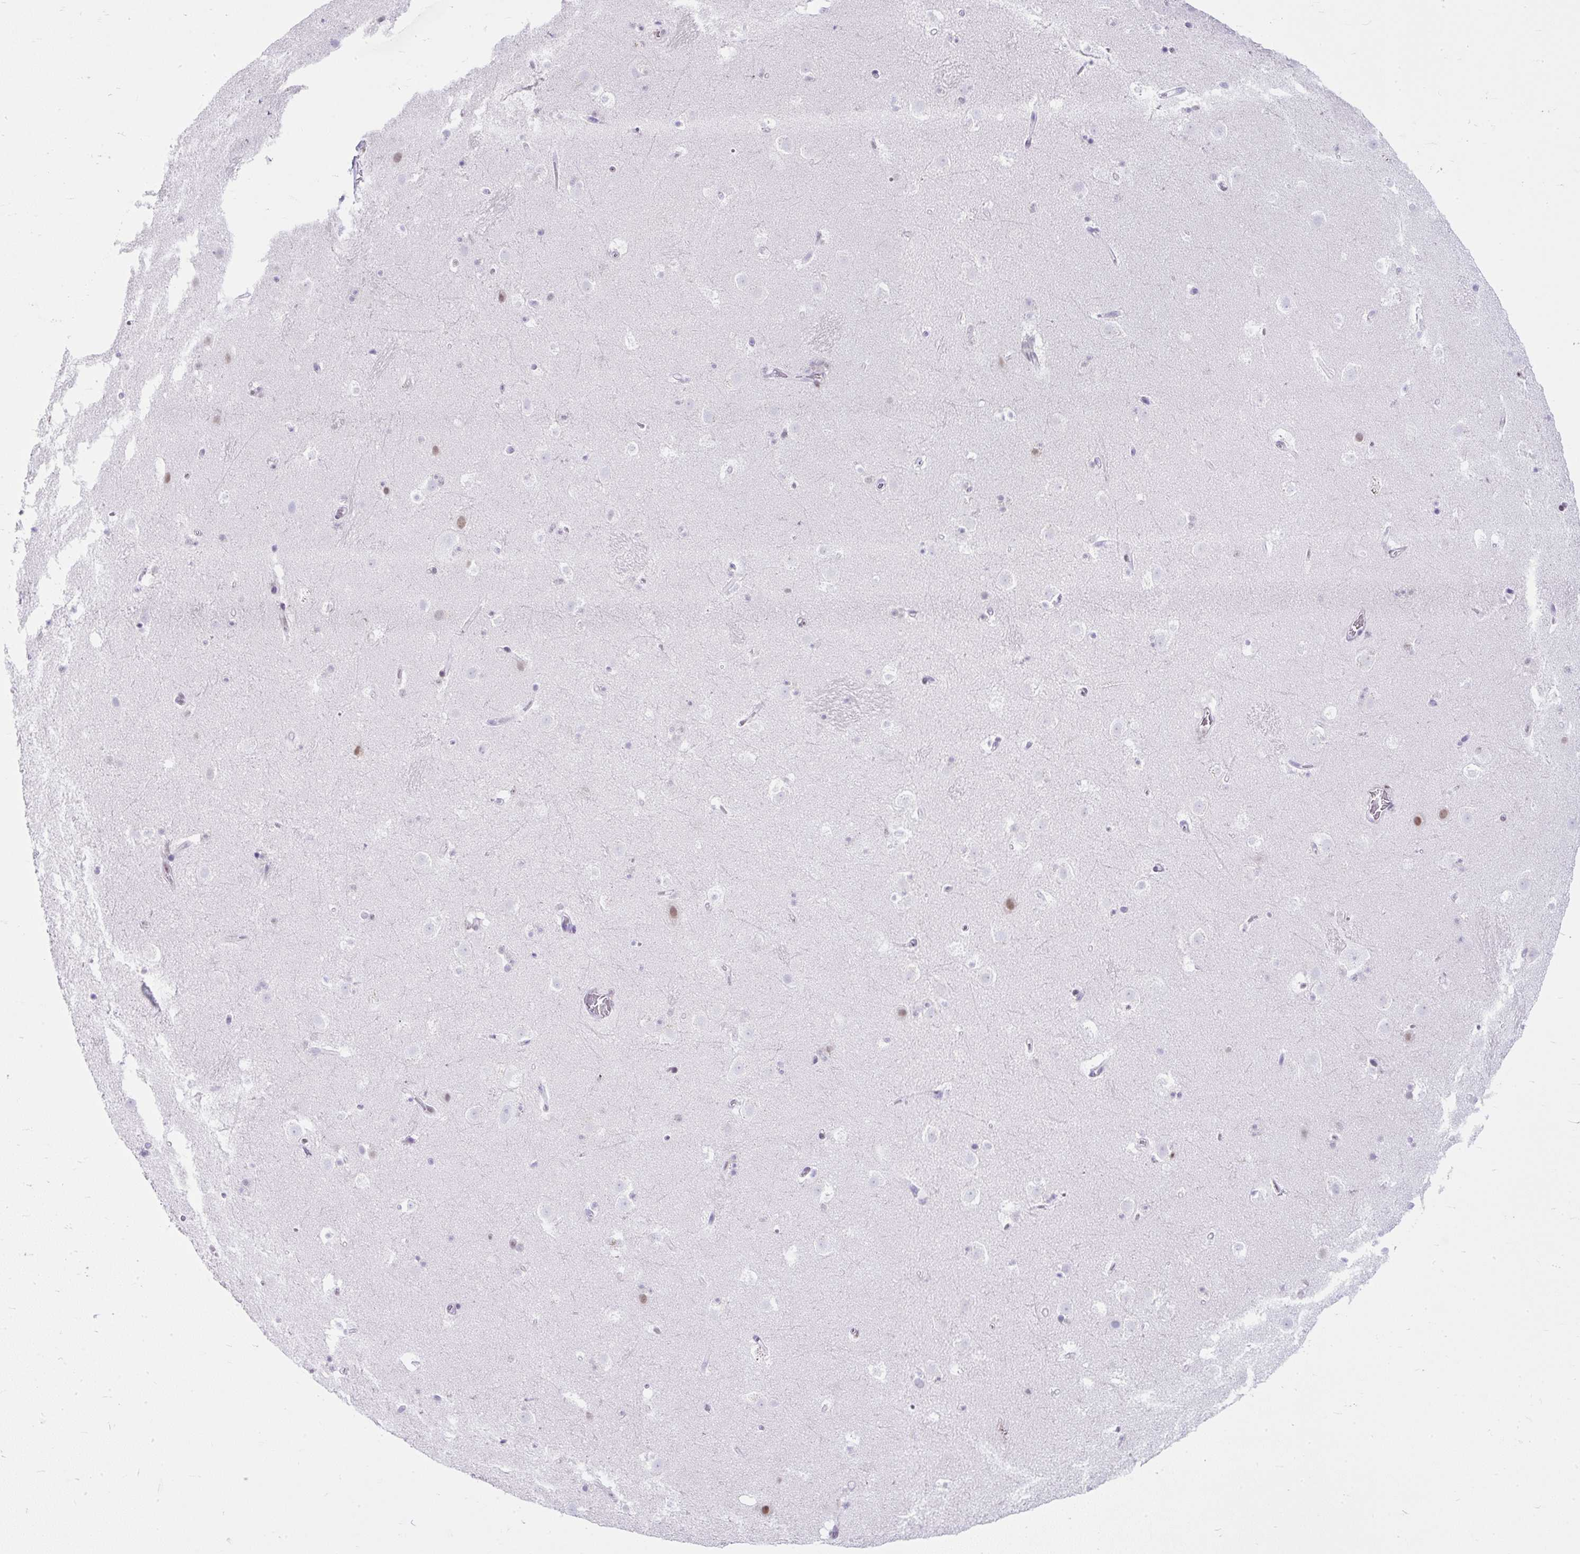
{"staining": {"intensity": "negative", "quantity": "none", "location": "none"}, "tissue": "caudate", "cell_type": "Glial cells", "image_type": "normal", "snomed": [{"axis": "morphology", "description": "Normal tissue, NOS"}, {"axis": "topography", "description": "Lateral ventricle wall"}], "caption": "The IHC micrograph has no significant expression in glial cells of caudate. Nuclei are stained in blue.", "gene": "PLCXD2", "patient": {"sex": "male", "age": 37}}